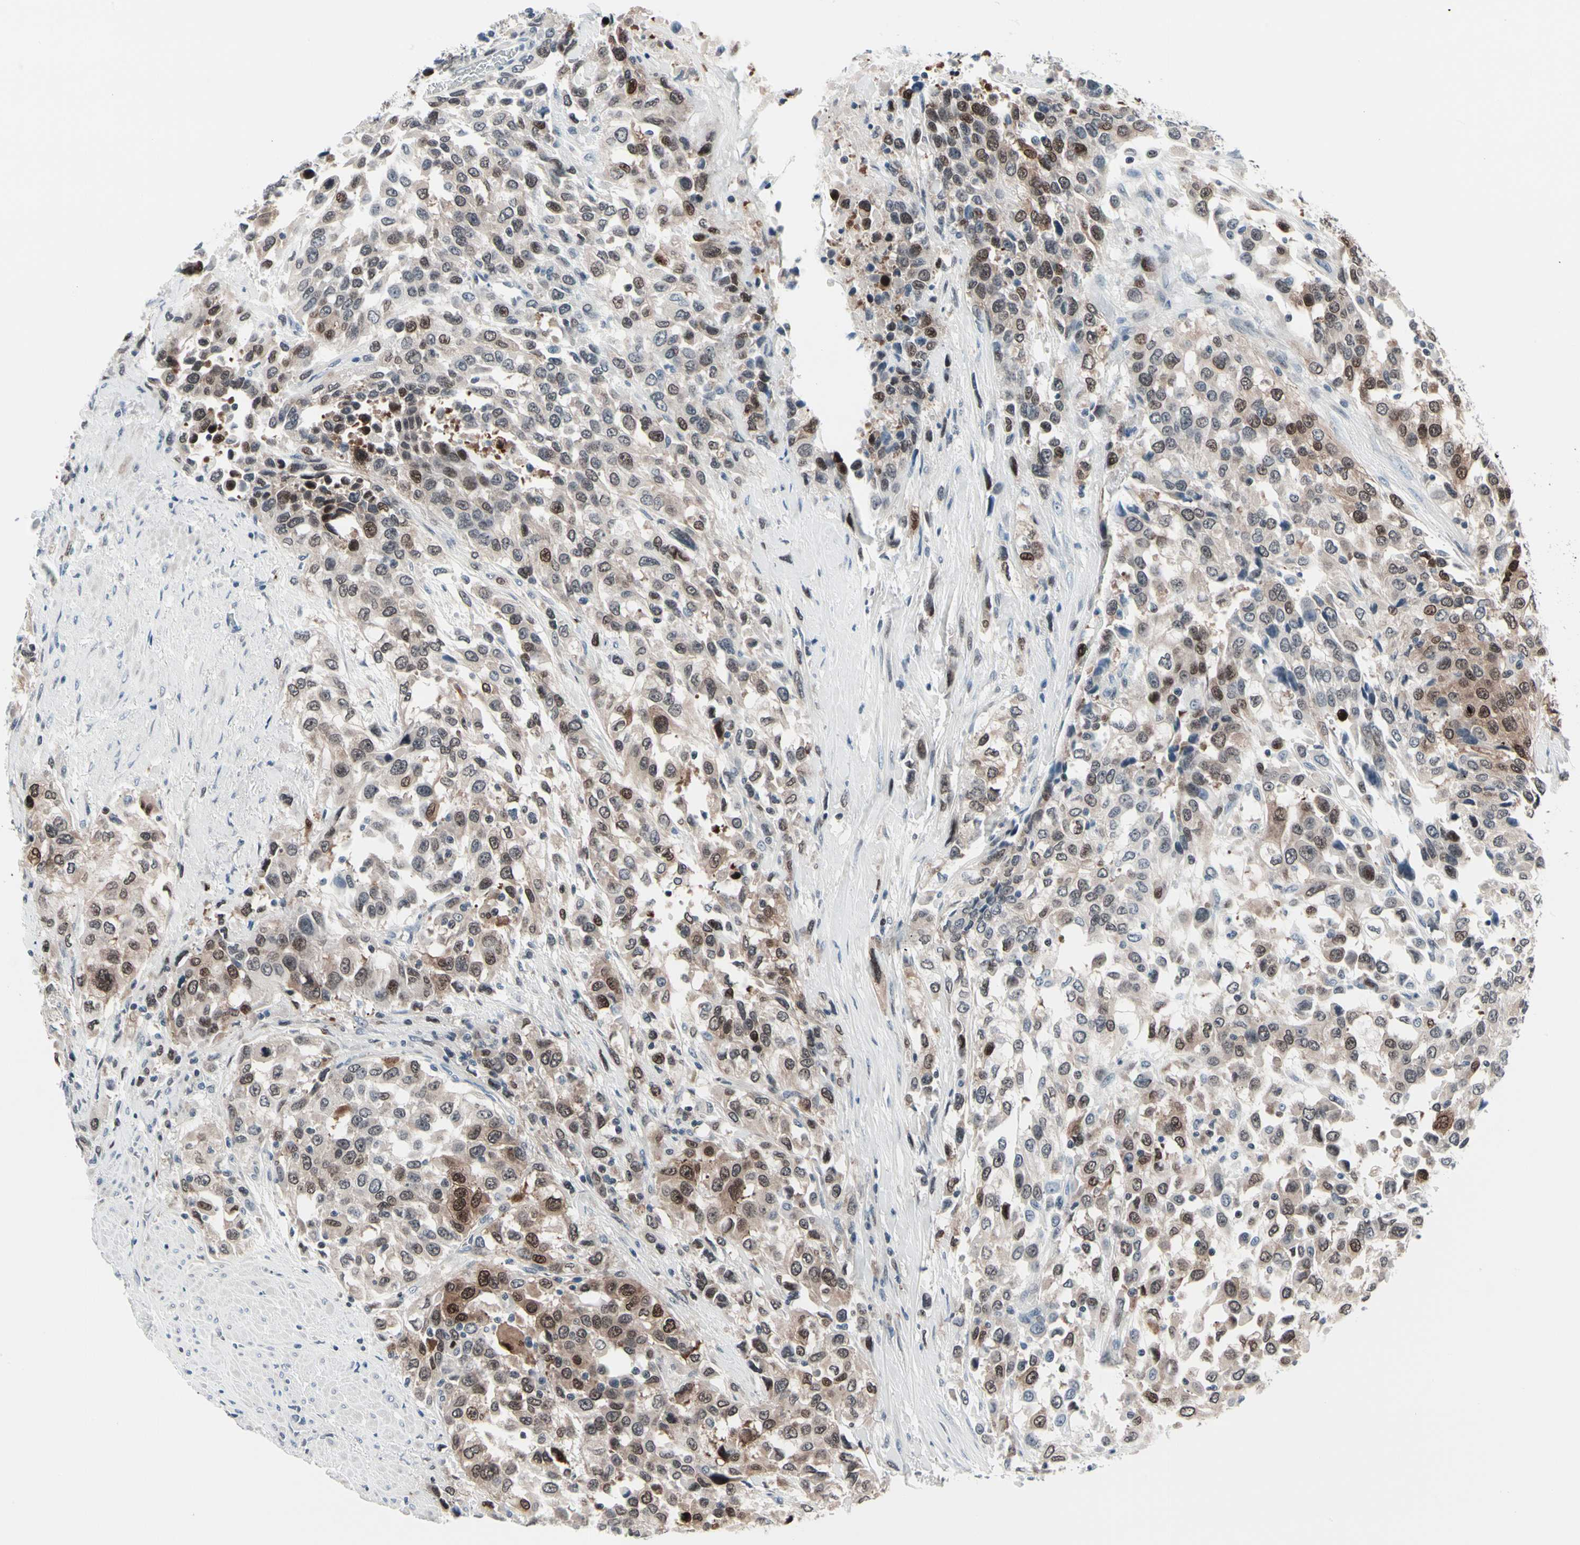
{"staining": {"intensity": "moderate", "quantity": "25%-75%", "location": "cytoplasmic/membranous,nuclear"}, "tissue": "urothelial cancer", "cell_type": "Tumor cells", "image_type": "cancer", "snomed": [{"axis": "morphology", "description": "Urothelial carcinoma, High grade"}, {"axis": "topography", "description": "Urinary bladder"}], "caption": "Tumor cells demonstrate medium levels of moderate cytoplasmic/membranous and nuclear positivity in approximately 25%-75% of cells in urothelial cancer.", "gene": "TXN", "patient": {"sex": "female", "age": 80}}